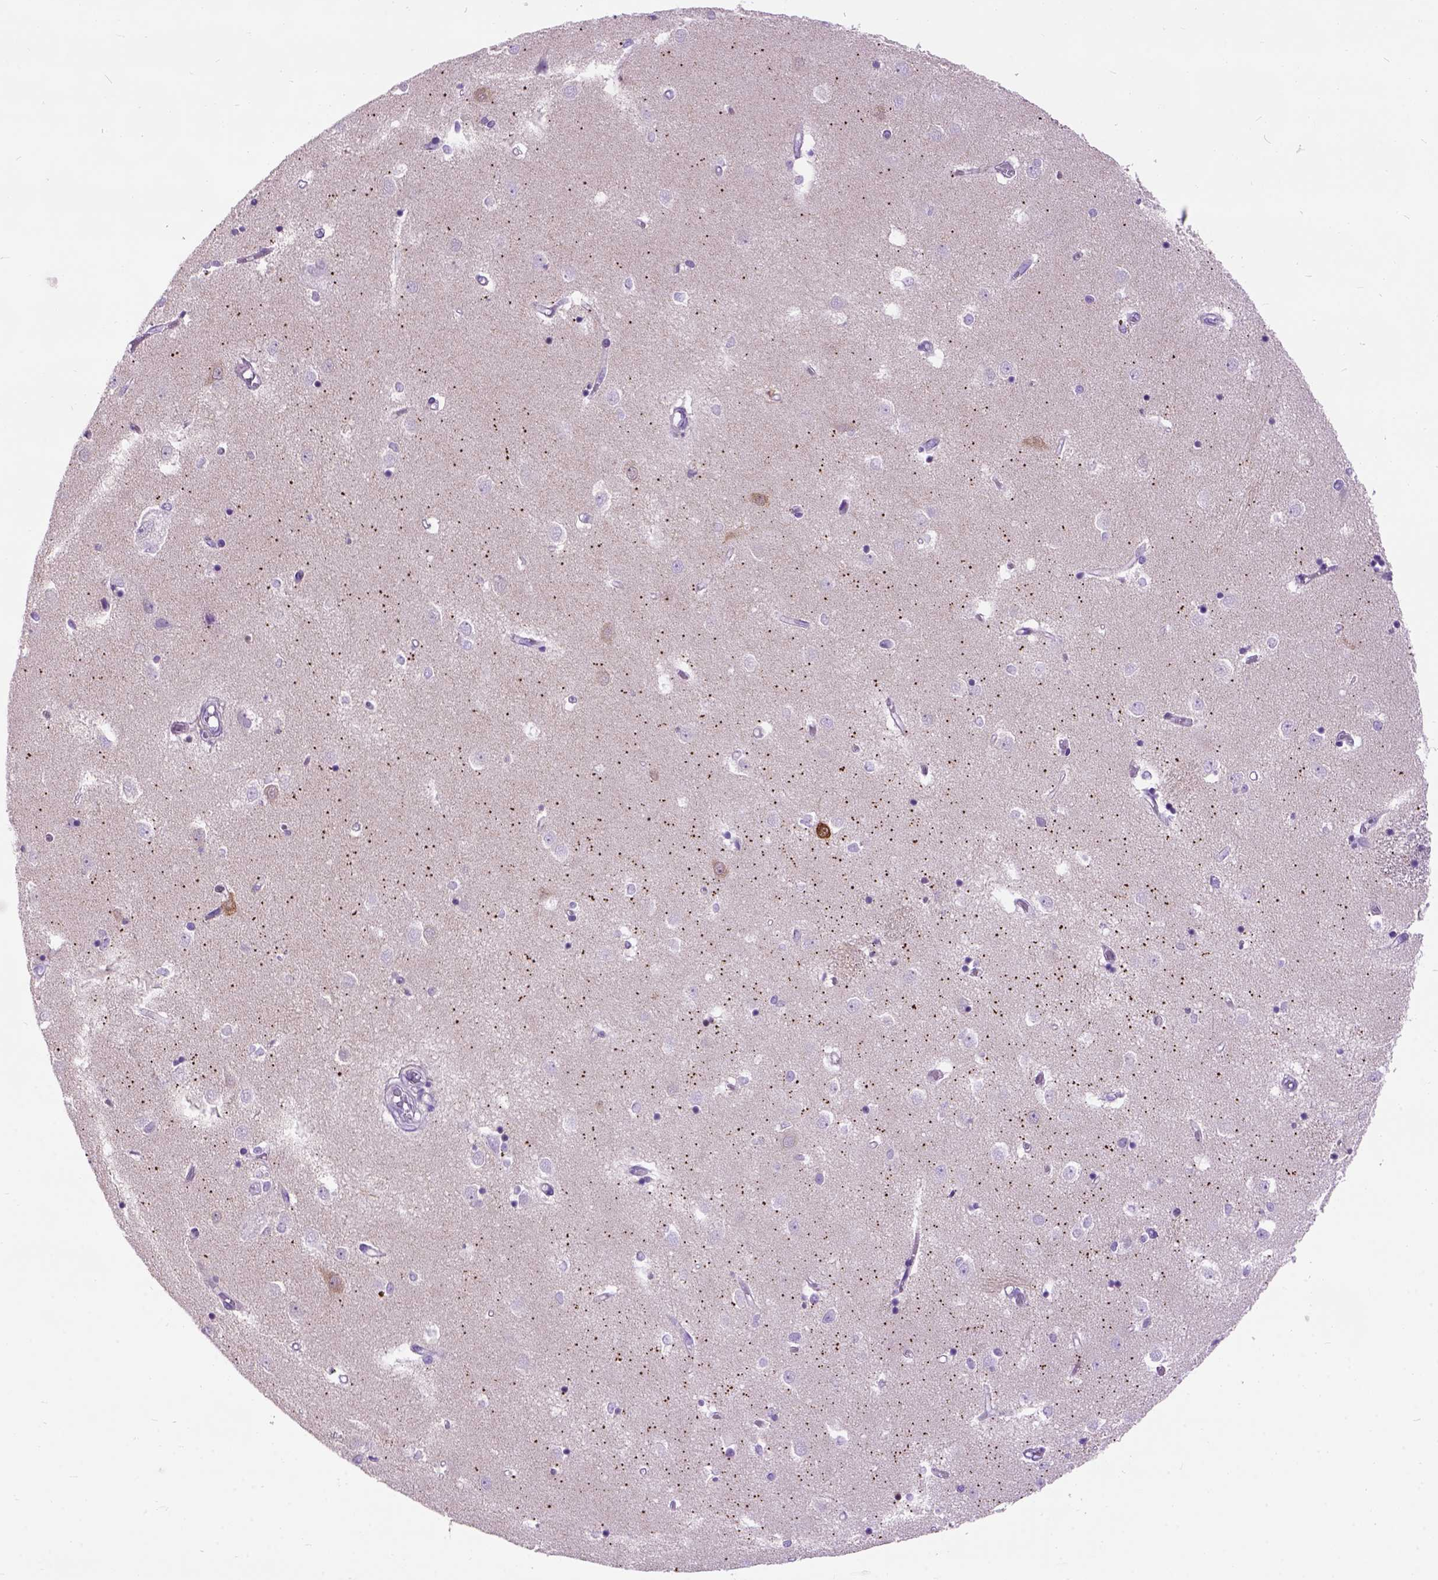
{"staining": {"intensity": "negative", "quantity": "none", "location": "none"}, "tissue": "caudate", "cell_type": "Glial cells", "image_type": "normal", "snomed": [{"axis": "morphology", "description": "Normal tissue, NOS"}, {"axis": "topography", "description": "Lateral ventricle wall"}], "caption": "DAB immunohistochemical staining of normal human caudate shows no significant positivity in glial cells. (Stains: DAB (3,3'-diaminobenzidine) immunohistochemistry with hematoxylin counter stain, Microscopy: brightfield microscopy at high magnification).", "gene": "MAPT", "patient": {"sex": "male", "age": 54}}